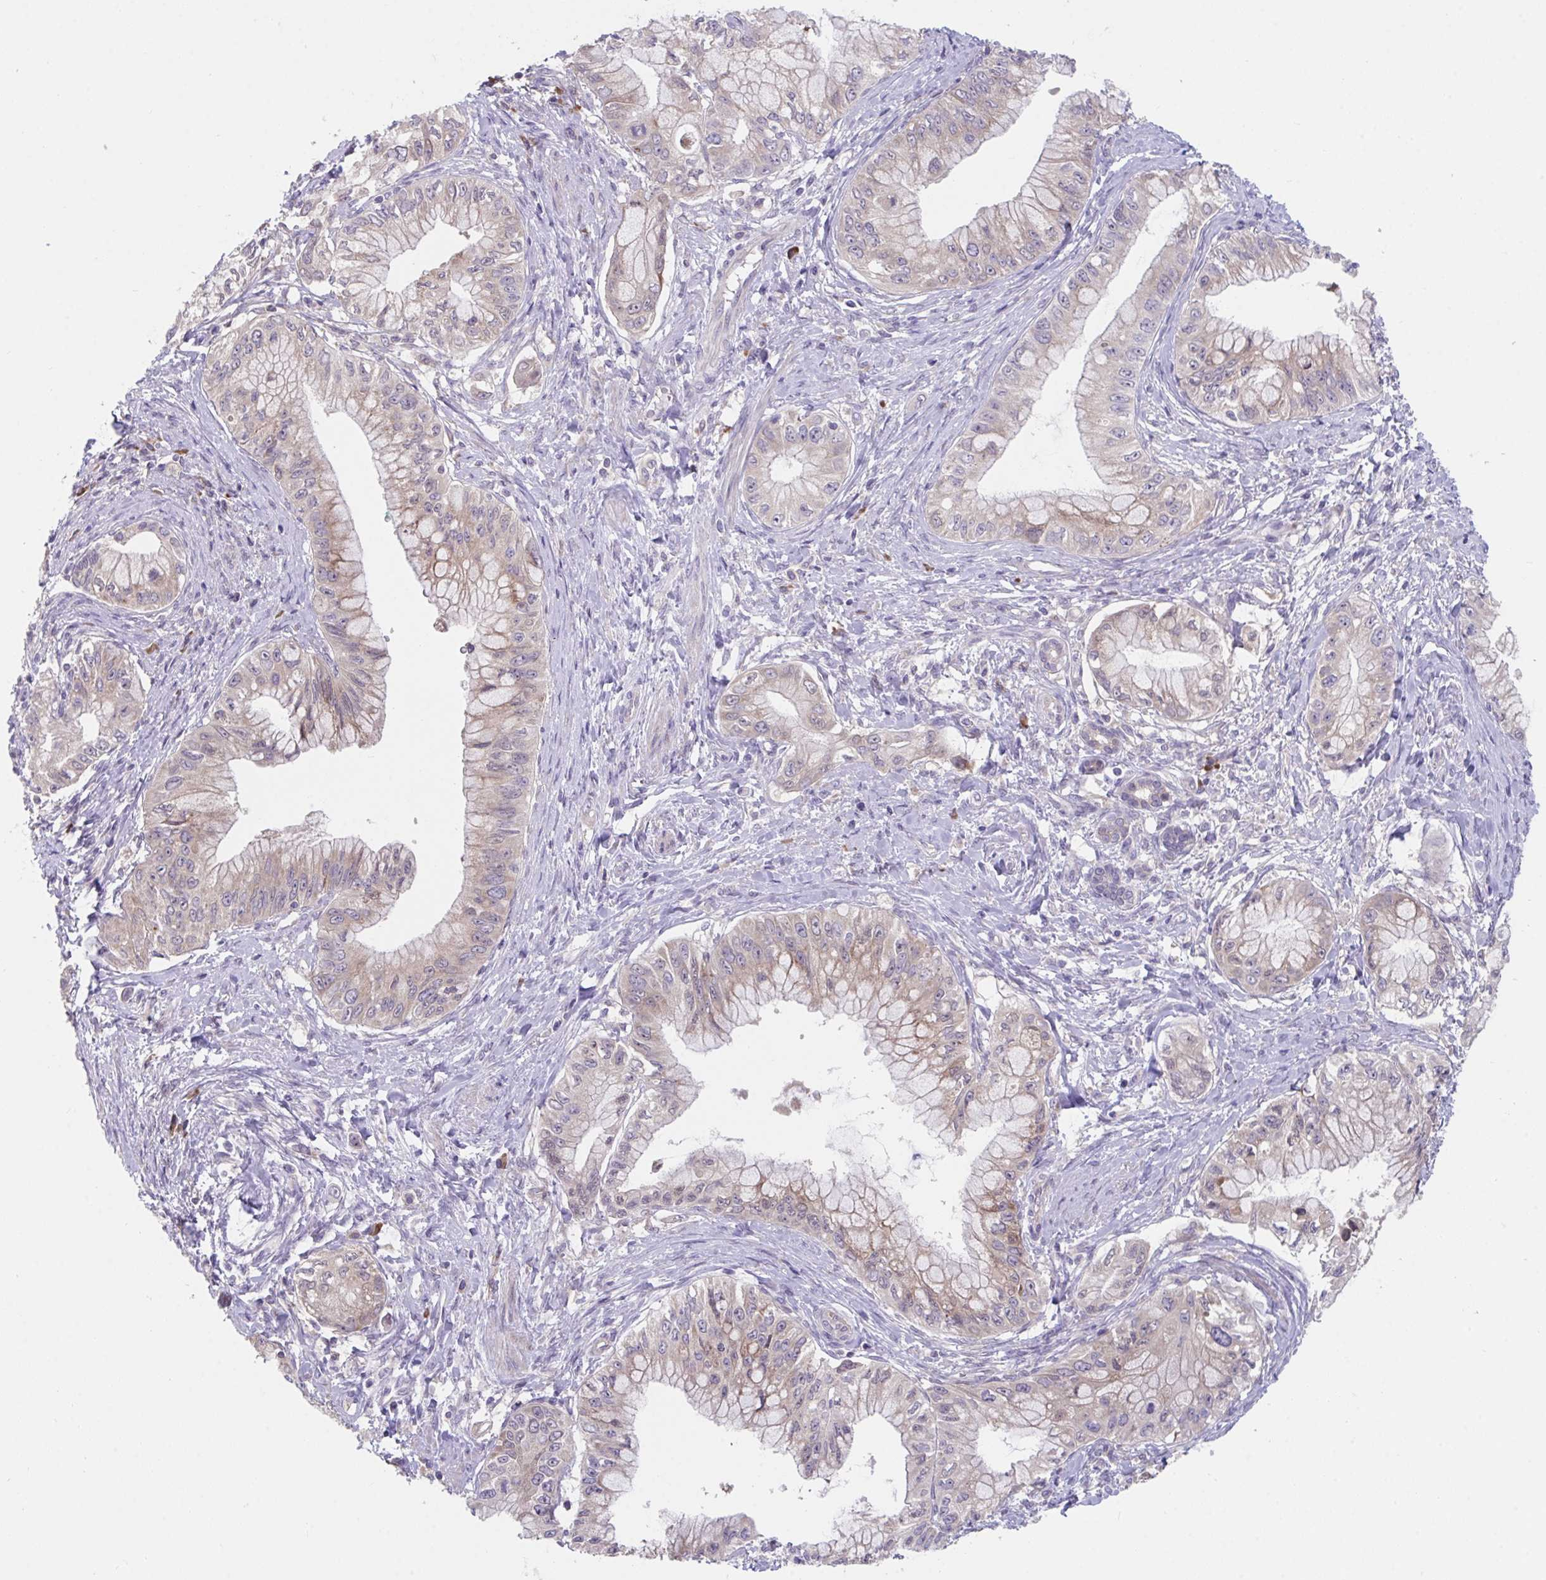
{"staining": {"intensity": "moderate", "quantity": ">75%", "location": "cytoplasmic/membranous"}, "tissue": "pancreatic cancer", "cell_type": "Tumor cells", "image_type": "cancer", "snomed": [{"axis": "morphology", "description": "Adenocarcinoma, NOS"}, {"axis": "topography", "description": "Pancreas"}], "caption": "This is a micrograph of immunohistochemistry staining of pancreatic adenocarcinoma, which shows moderate staining in the cytoplasmic/membranous of tumor cells.", "gene": "SUSD4", "patient": {"sex": "male", "age": 48}}